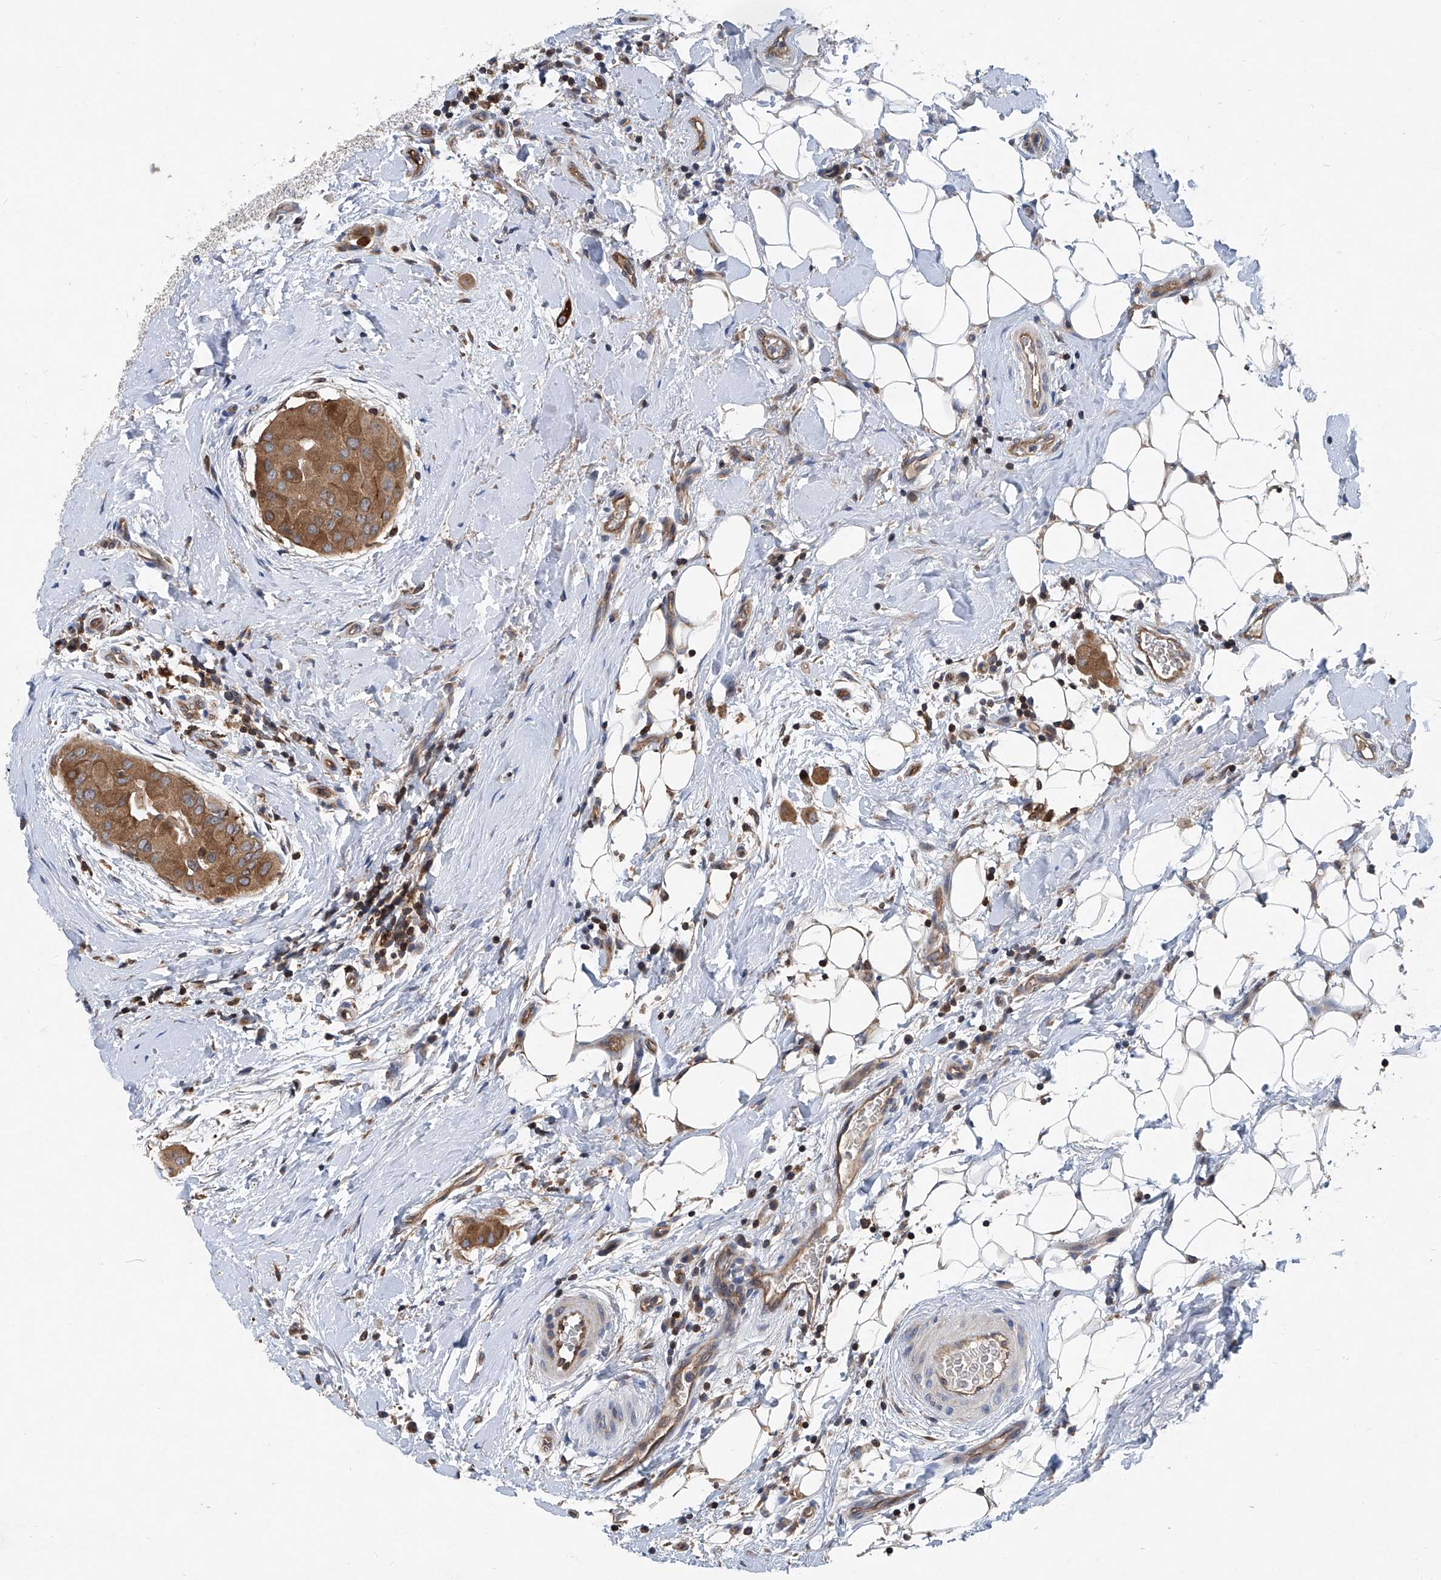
{"staining": {"intensity": "moderate", "quantity": ">75%", "location": "cytoplasmic/membranous"}, "tissue": "thyroid cancer", "cell_type": "Tumor cells", "image_type": "cancer", "snomed": [{"axis": "morphology", "description": "Papillary adenocarcinoma, NOS"}, {"axis": "topography", "description": "Thyroid gland"}], "caption": "This is a photomicrograph of IHC staining of thyroid cancer (papillary adenocarcinoma), which shows moderate expression in the cytoplasmic/membranous of tumor cells.", "gene": "TRIM38", "patient": {"sex": "male", "age": 33}}